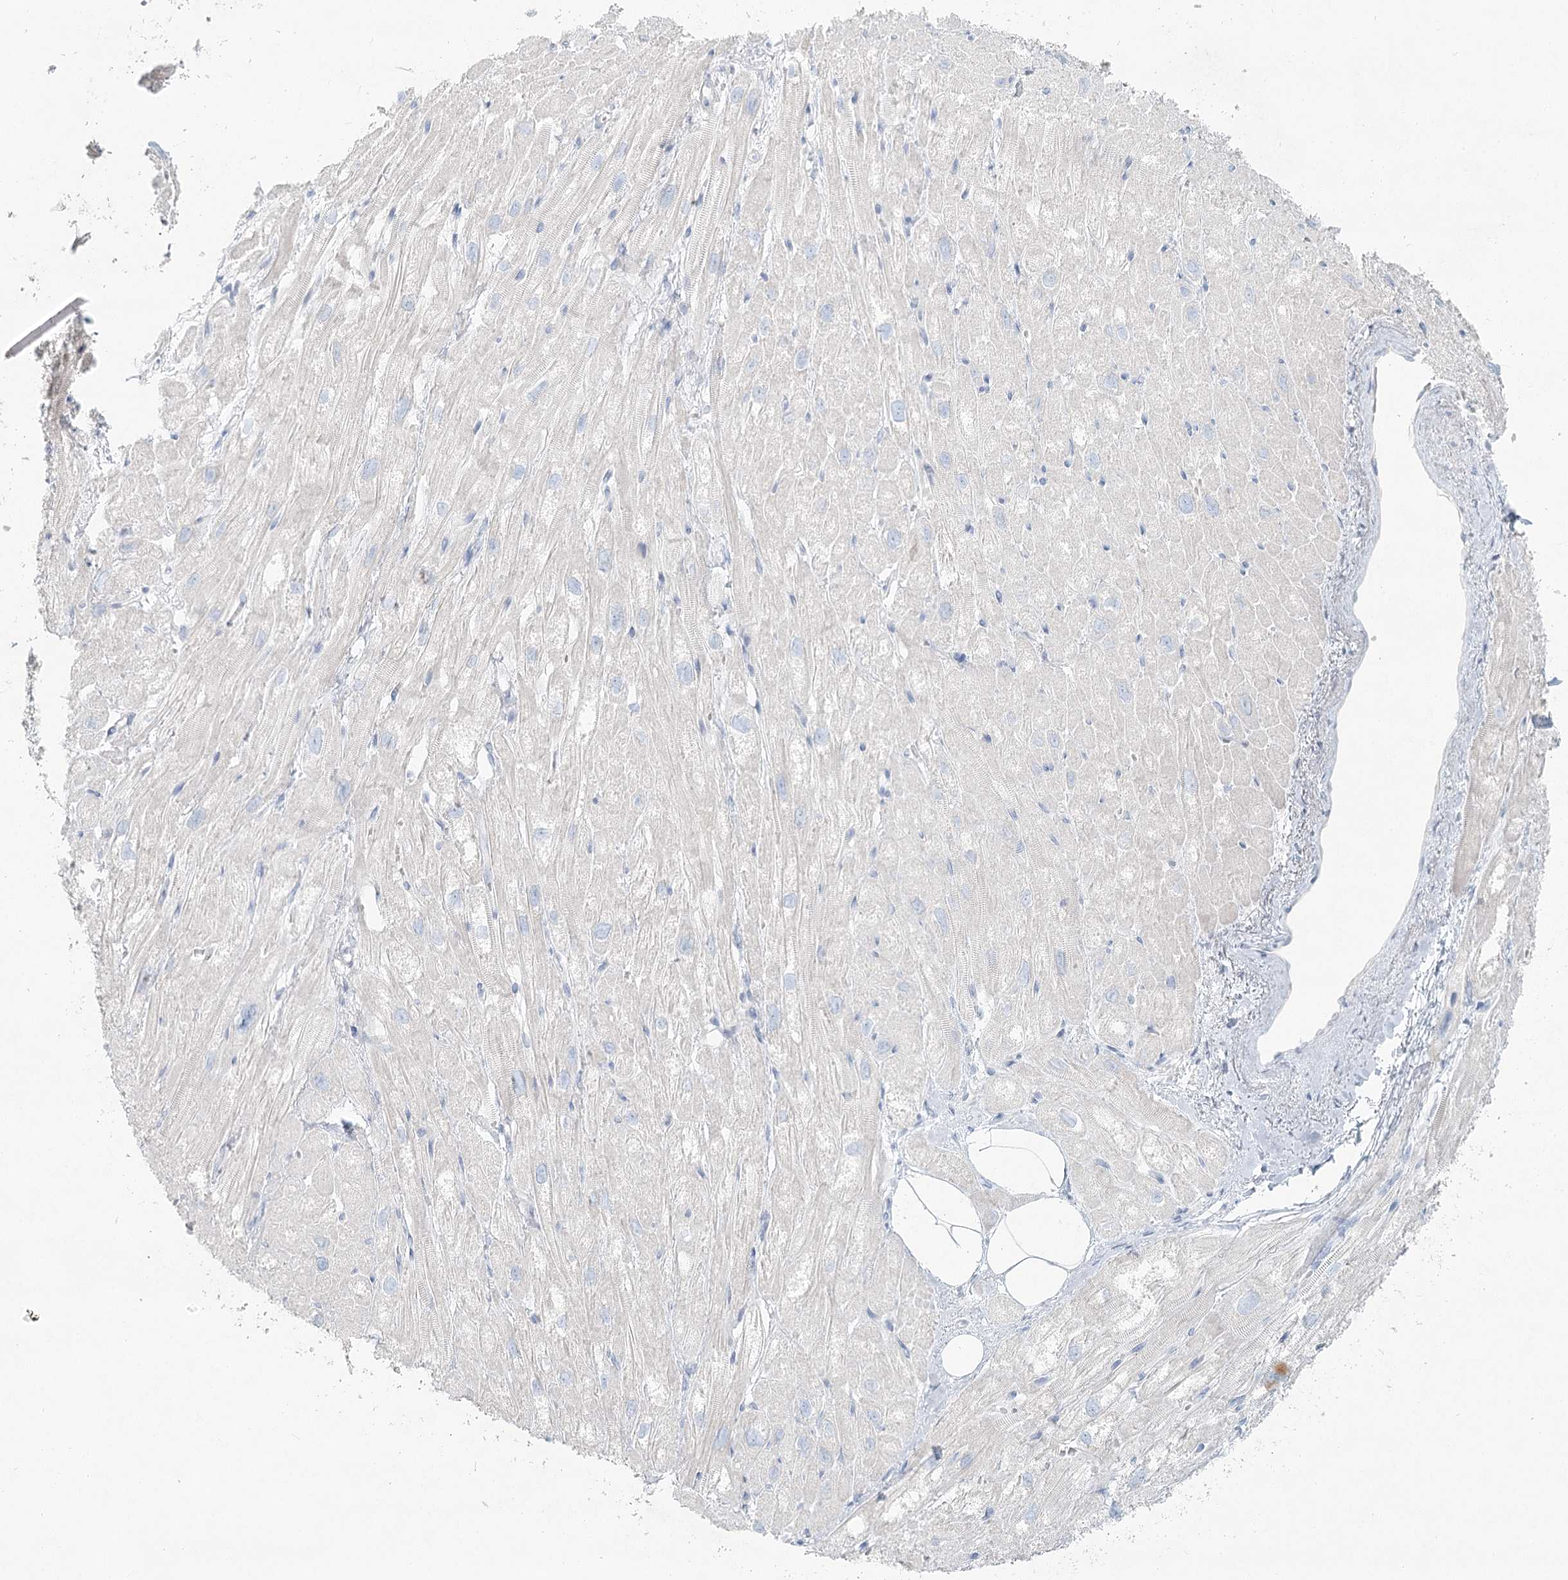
{"staining": {"intensity": "moderate", "quantity": "<25%", "location": "cytoplasmic/membranous"}, "tissue": "heart muscle", "cell_type": "Cardiomyocytes", "image_type": "normal", "snomed": [{"axis": "morphology", "description": "Normal tissue, NOS"}, {"axis": "topography", "description": "Heart"}], "caption": "Cardiomyocytes exhibit low levels of moderate cytoplasmic/membranous expression in about <25% of cells in normal heart muscle.", "gene": "LRP2BP", "patient": {"sex": "male", "age": 50}}